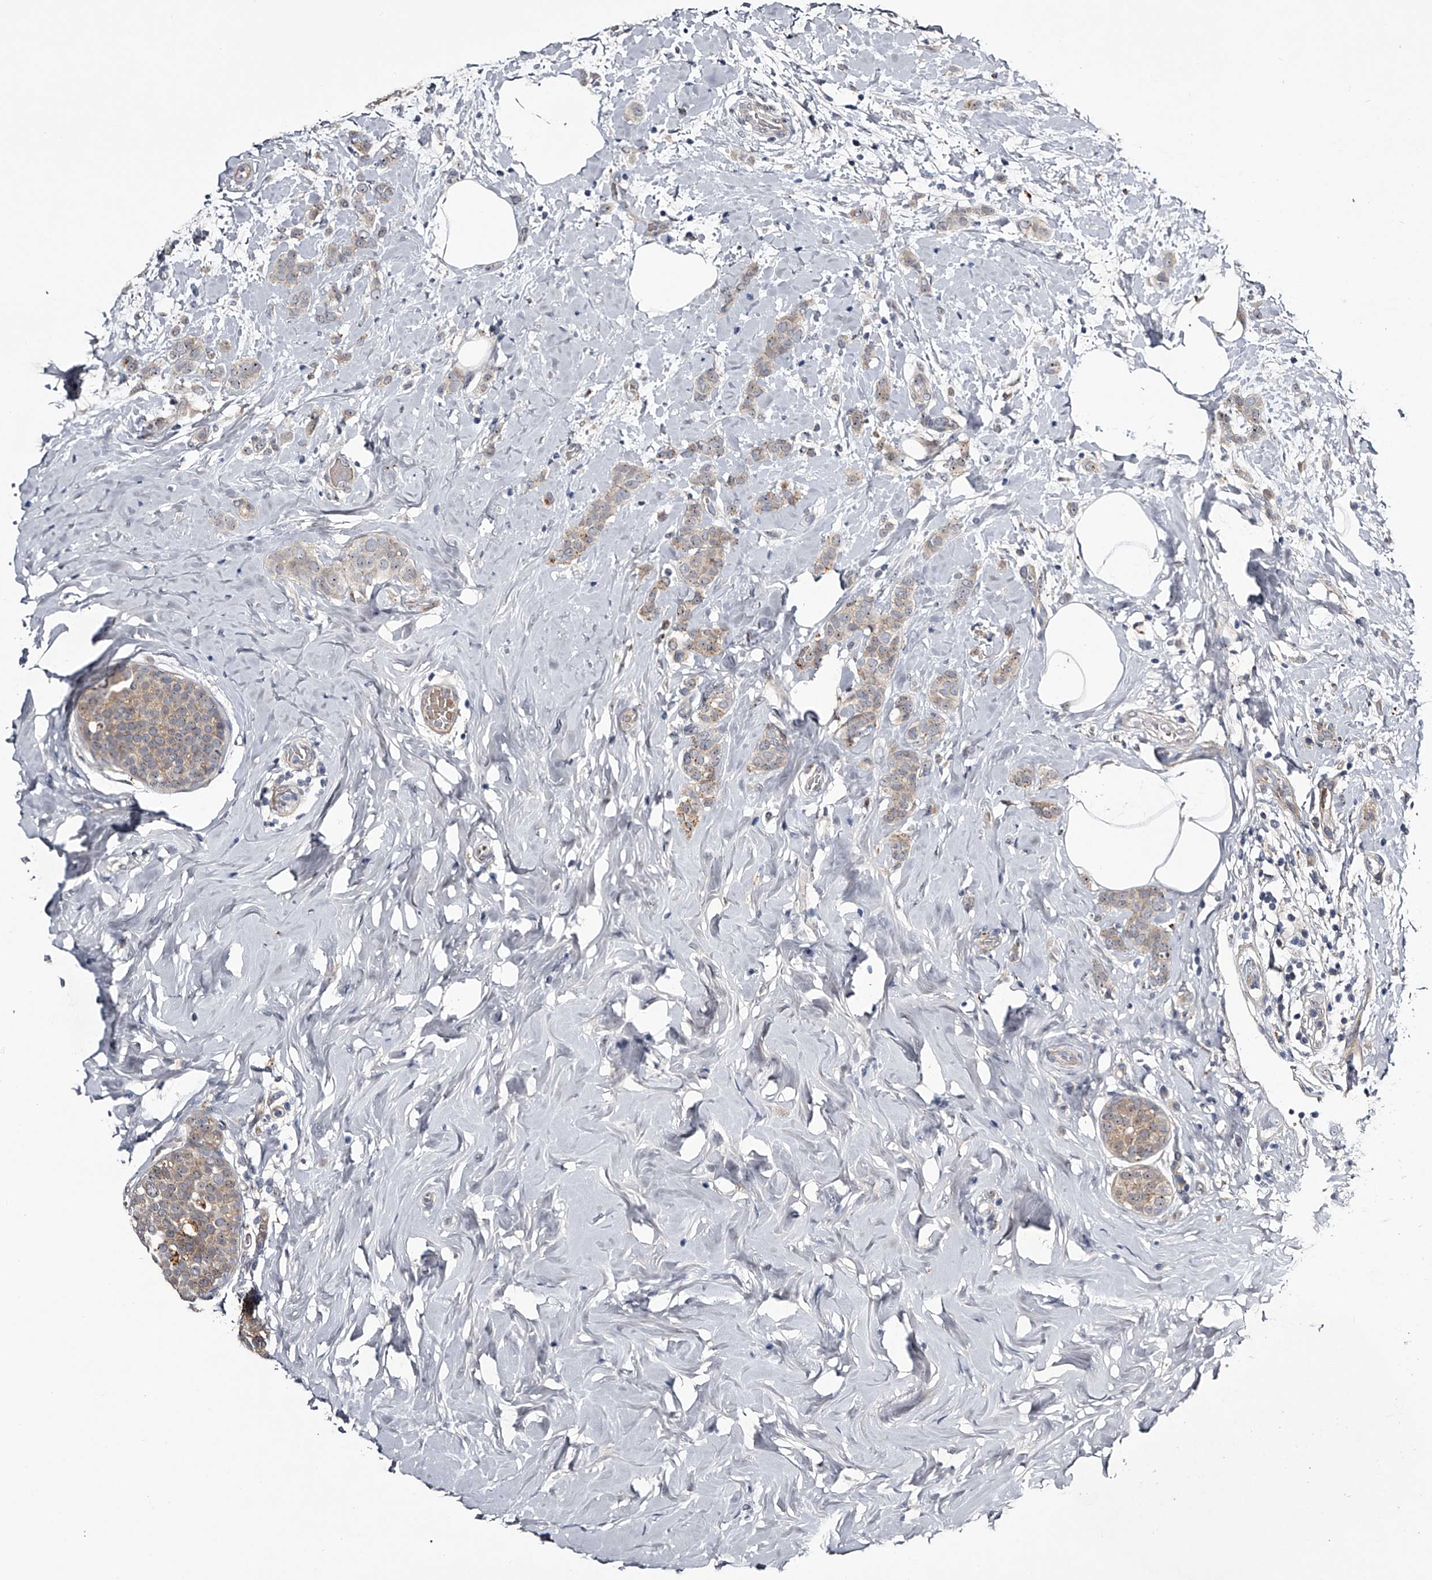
{"staining": {"intensity": "weak", "quantity": "25%-75%", "location": "cytoplasmic/membranous,nuclear"}, "tissue": "breast cancer", "cell_type": "Tumor cells", "image_type": "cancer", "snomed": [{"axis": "morphology", "description": "Lobular carcinoma, in situ"}, {"axis": "morphology", "description": "Lobular carcinoma"}, {"axis": "topography", "description": "Breast"}], "caption": "An image showing weak cytoplasmic/membranous and nuclear expression in approximately 25%-75% of tumor cells in breast lobular carcinoma in situ, as visualized by brown immunohistochemical staining.", "gene": "MDN1", "patient": {"sex": "female", "age": 41}}